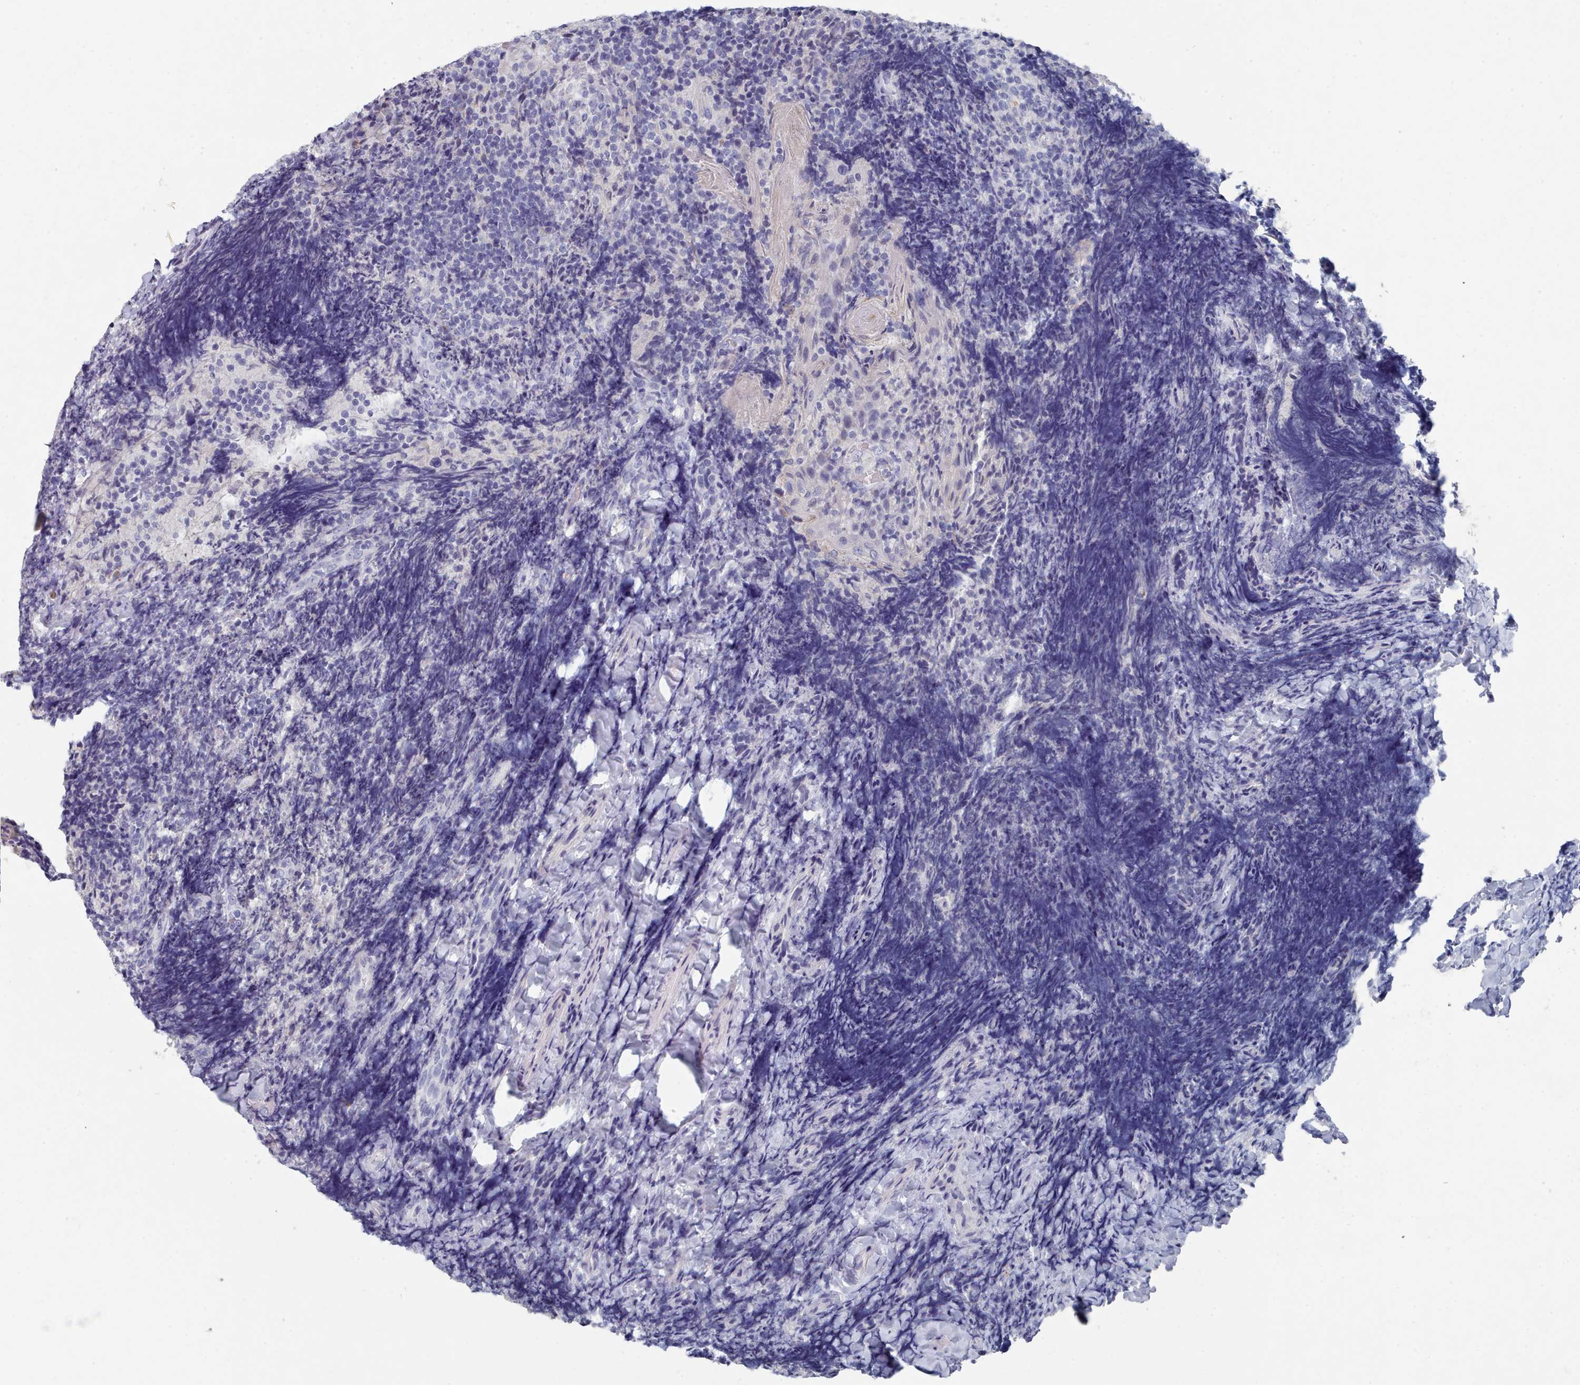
{"staining": {"intensity": "negative", "quantity": "none", "location": "none"}, "tissue": "tonsil", "cell_type": "Germinal center cells", "image_type": "normal", "snomed": [{"axis": "morphology", "description": "Normal tissue, NOS"}, {"axis": "topography", "description": "Tonsil"}], "caption": "An immunohistochemistry histopathology image of benign tonsil is shown. There is no staining in germinal center cells of tonsil.", "gene": "ACAD11", "patient": {"sex": "female", "age": 10}}